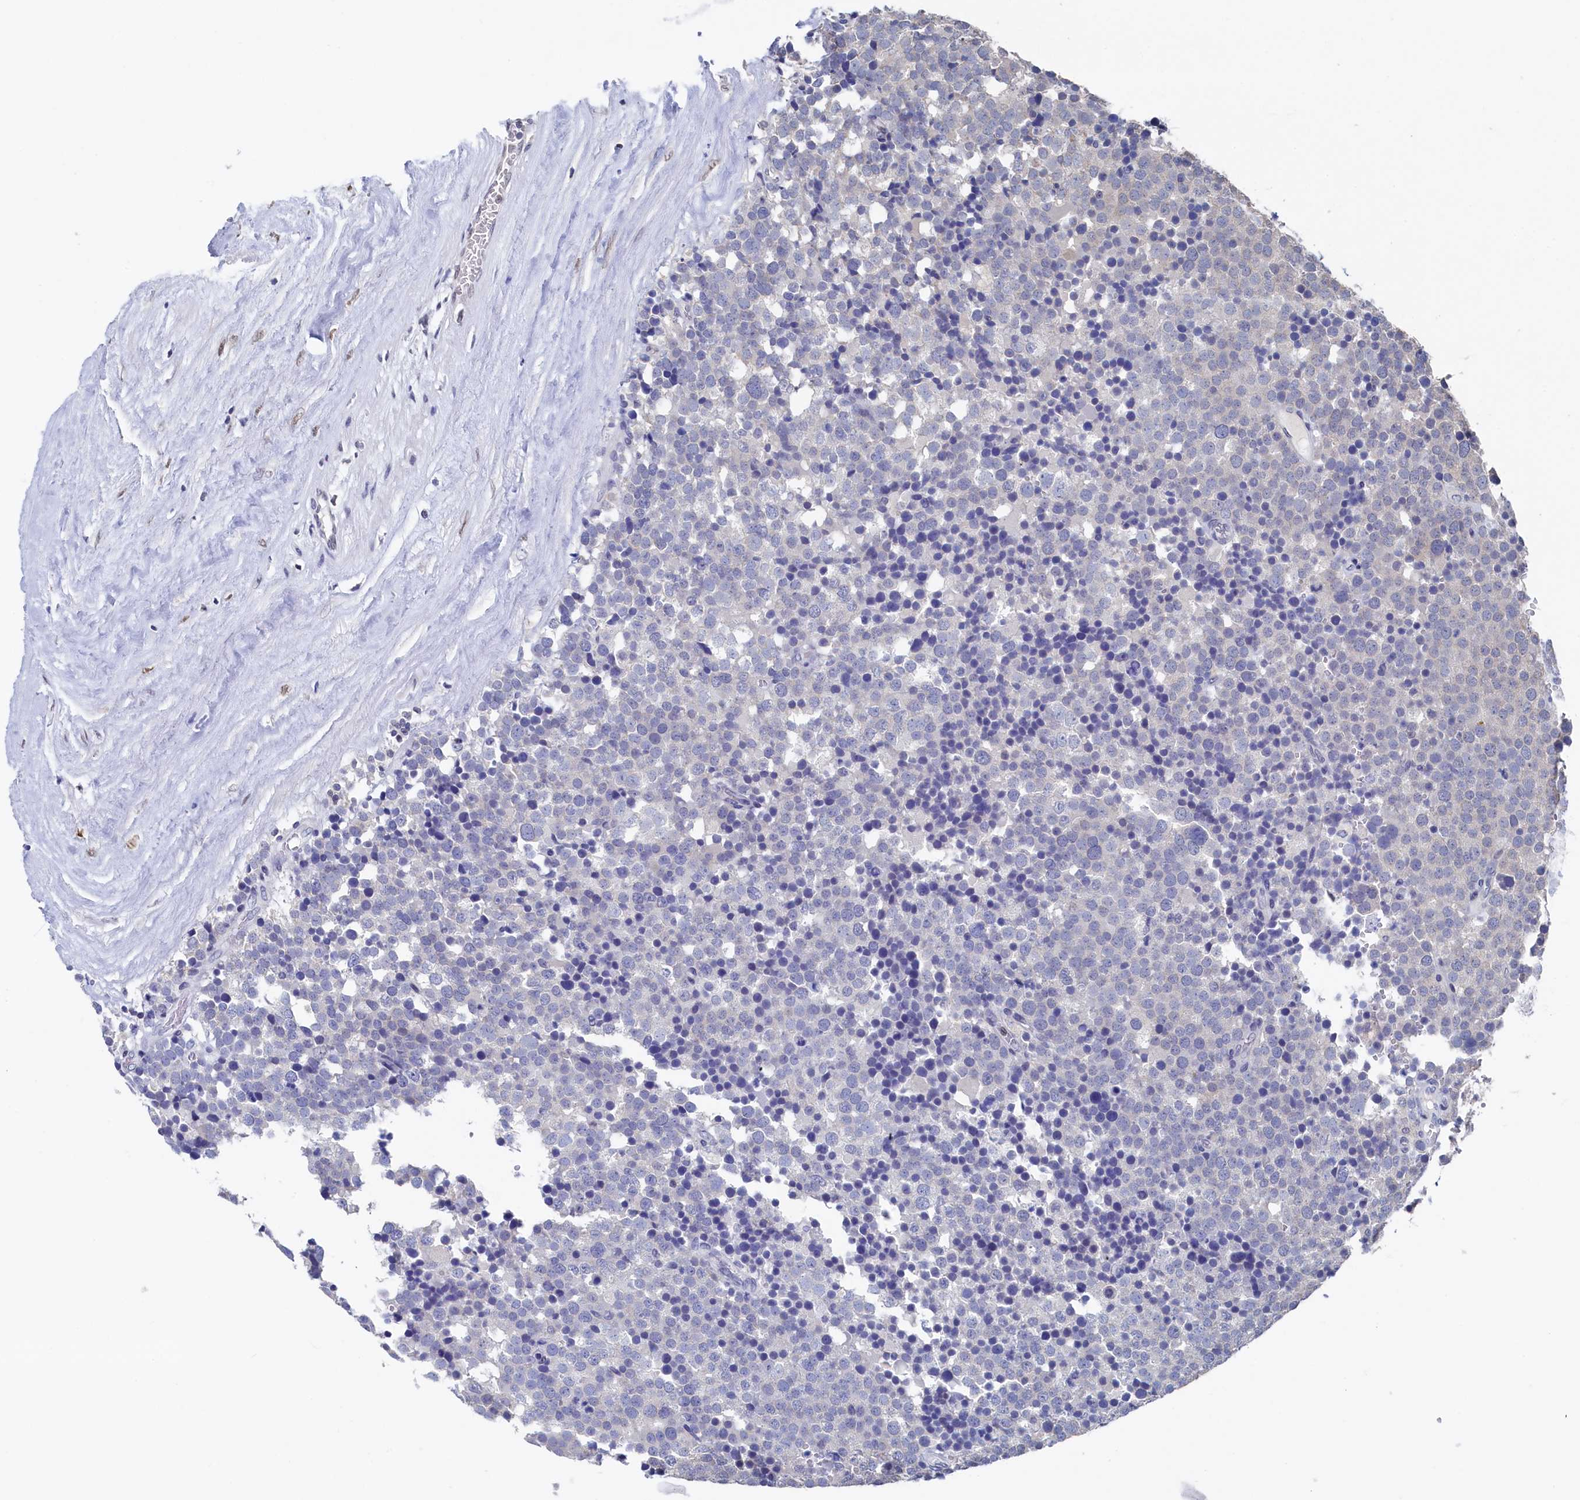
{"staining": {"intensity": "negative", "quantity": "none", "location": "none"}, "tissue": "testis cancer", "cell_type": "Tumor cells", "image_type": "cancer", "snomed": [{"axis": "morphology", "description": "Seminoma, NOS"}, {"axis": "topography", "description": "Testis"}], "caption": "IHC of human testis seminoma reveals no positivity in tumor cells.", "gene": "C11orf54", "patient": {"sex": "male", "age": 71}}